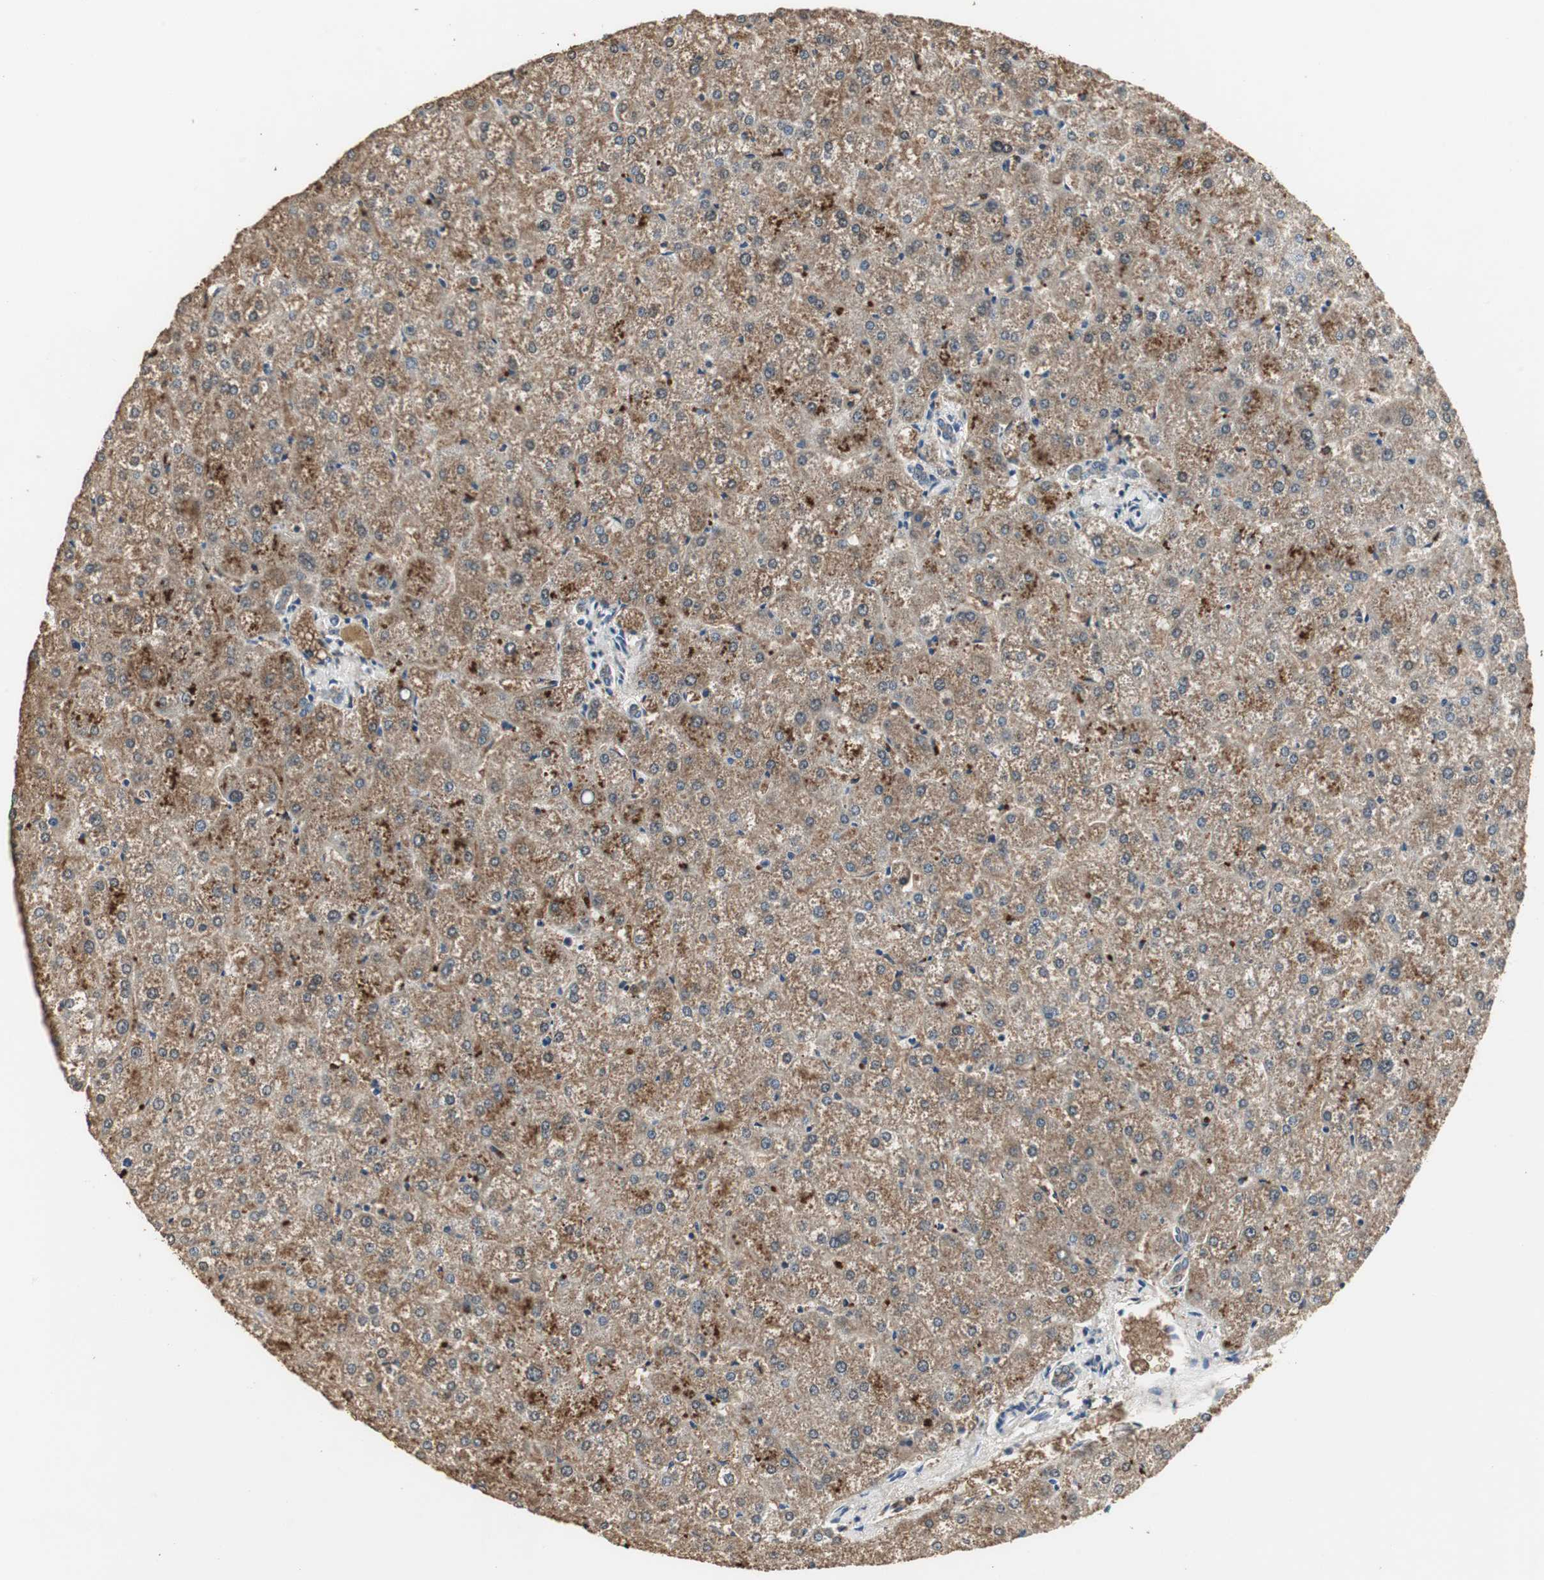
{"staining": {"intensity": "moderate", "quantity": ">75%", "location": "cytoplasmic/membranous"}, "tissue": "liver", "cell_type": "Cholangiocytes", "image_type": "normal", "snomed": [{"axis": "morphology", "description": "Normal tissue, NOS"}, {"axis": "topography", "description": "Liver"}], "caption": "This is a micrograph of immunohistochemistry staining of normal liver, which shows moderate staining in the cytoplasmic/membranous of cholangiocytes.", "gene": "JTB", "patient": {"sex": "female", "age": 32}}